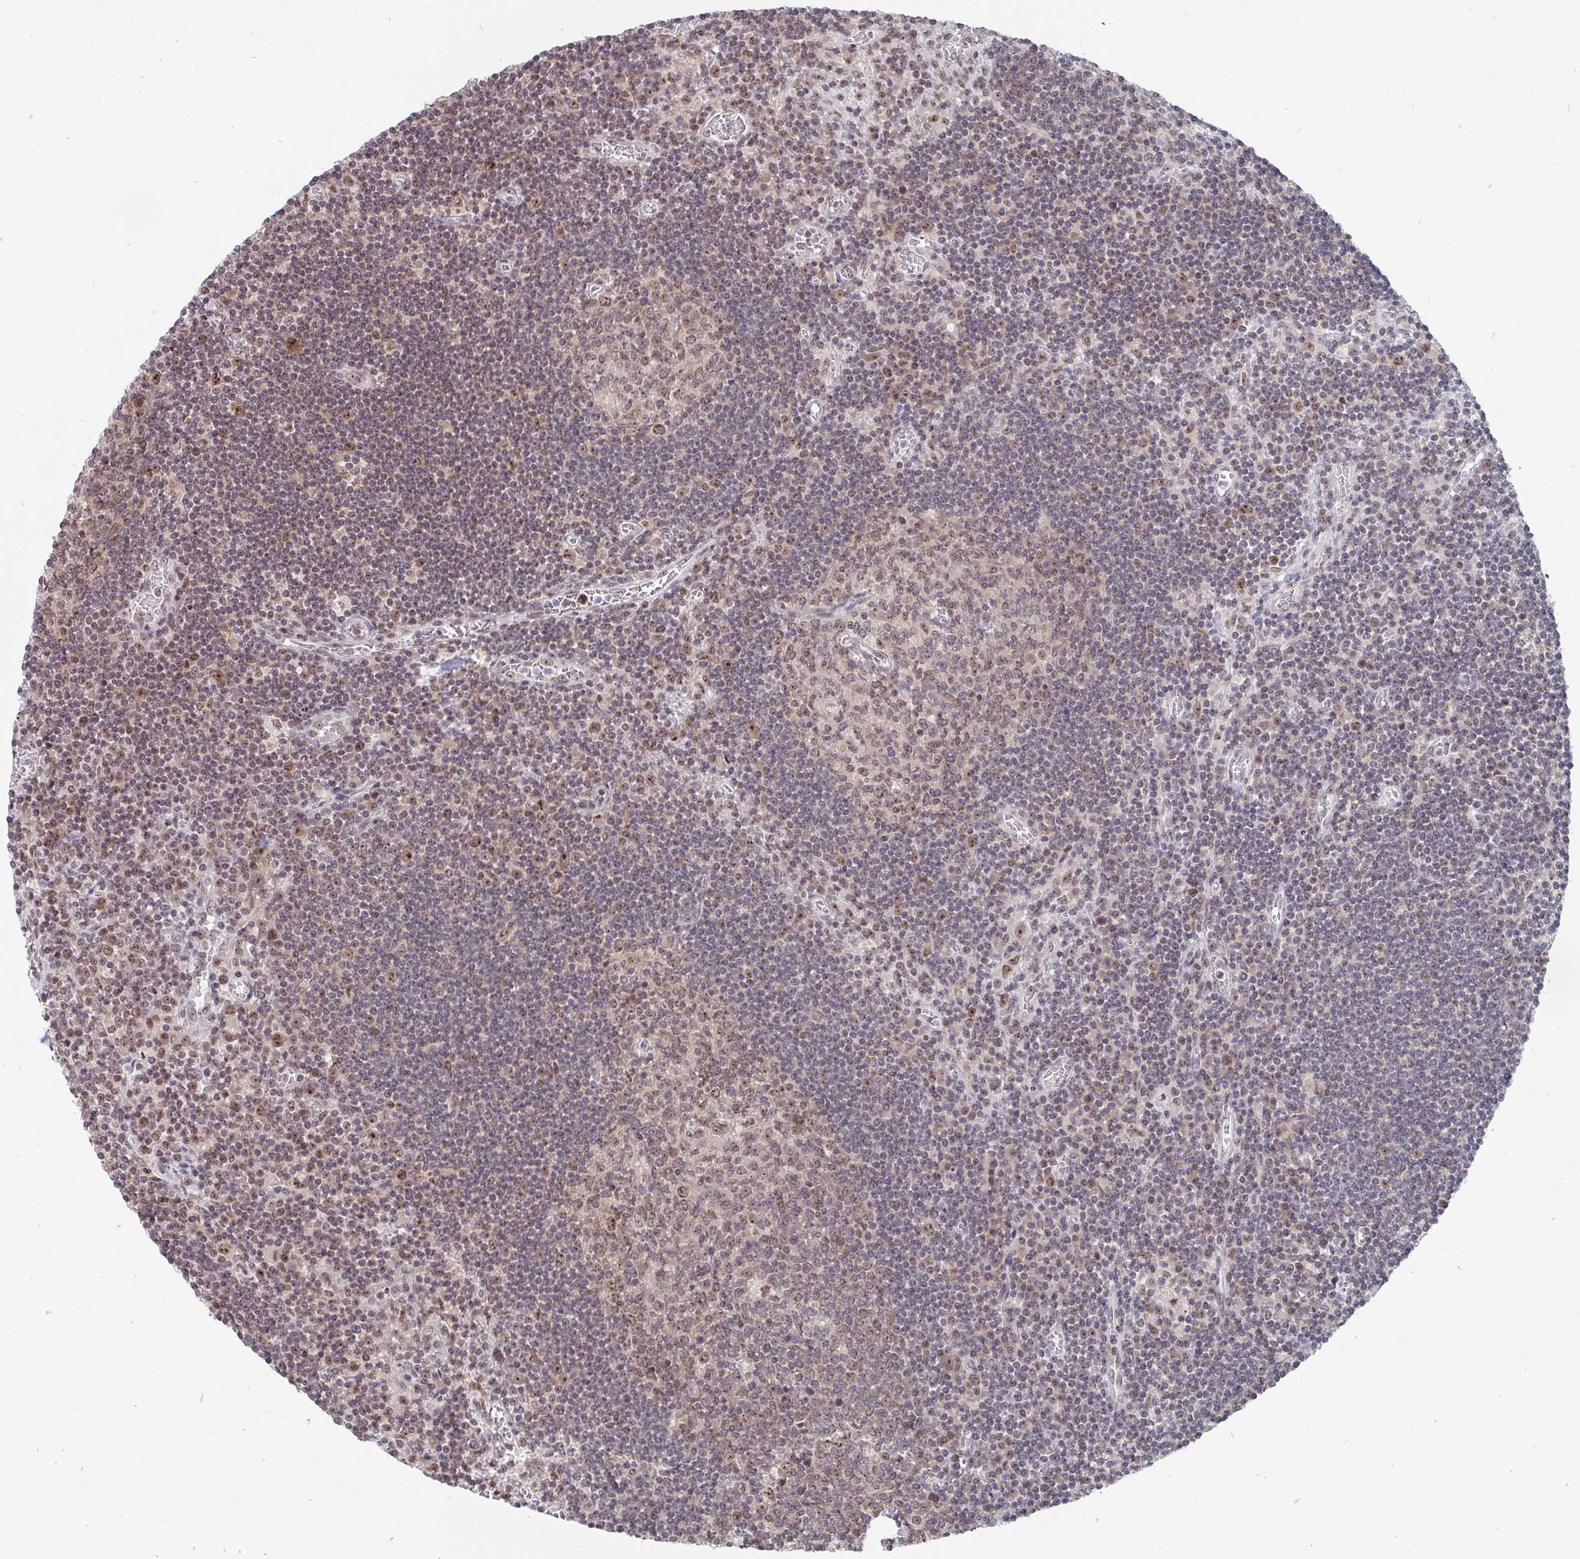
{"staining": {"intensity": "weak", "quantity": "25%-75%", "location": "nuclear"}, "tissue": "lymph node", "cell_type": "Germinal center cells", "image_type": "normal", "snomed": [{"axis": "morphology", "description": "Normal tissue, NOS"}, {"axis": "topography", "description": "Lymph node"}], "caption": "Weak nuclear protein positivity is seen in approximately 25%-75% of germinal center cells in lymph node. Ihc stains the protein of interest in brown and the nuclei are stained blue.", "gene": "TRIP12", "patient": {"sex": "male", "age": 67}}